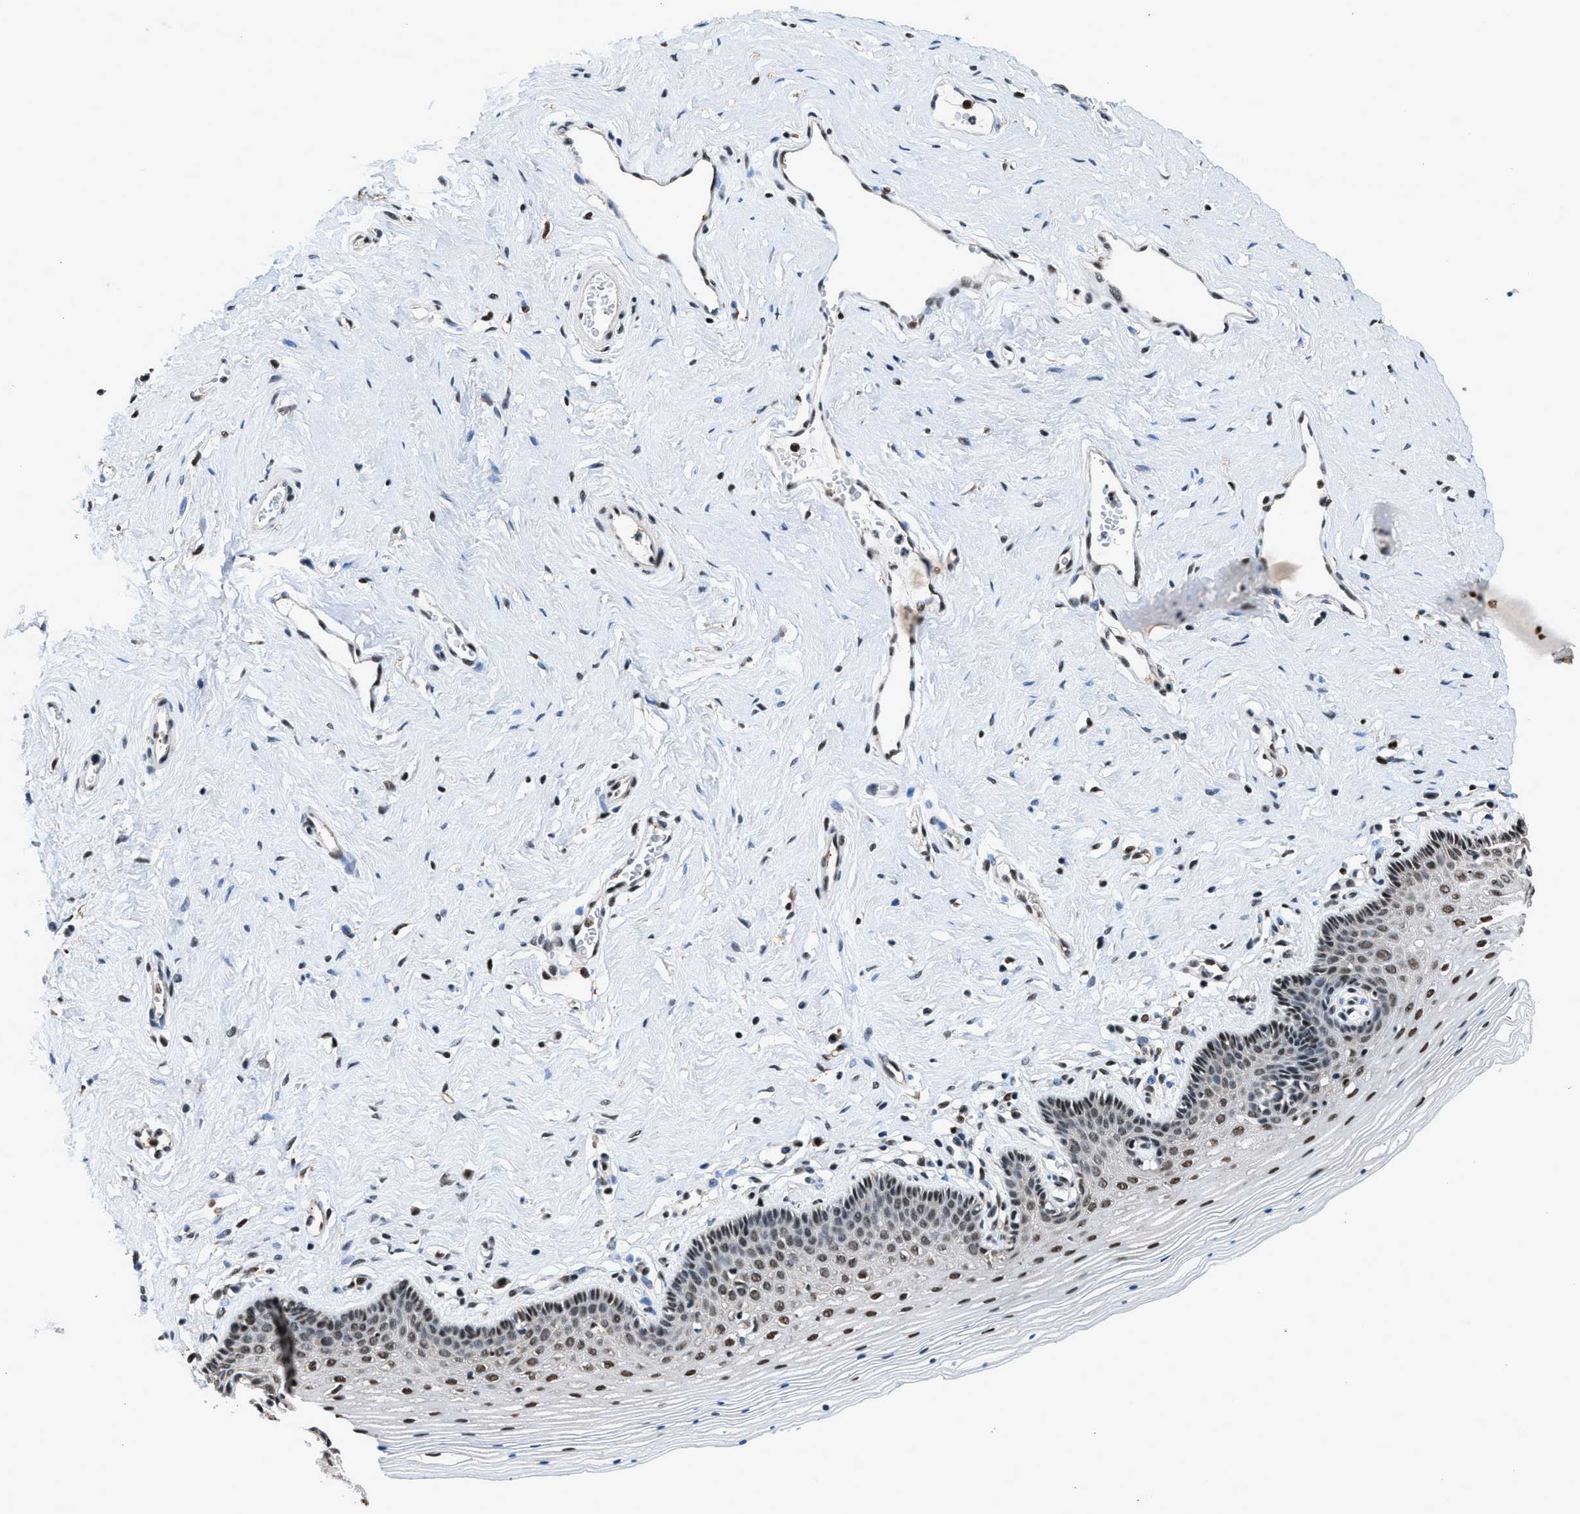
{"staining": {"intensity": "moderate", "quantity": ">75%", "location": "nuclear"}, "tissue": "vagina", "cell_type": "Squamous epithelial cells", "image_type": "normal", "snomed": [{"axis": "morphology", "description": "Normal tissue, NOS"}, {"axis": "topography", "description": "Vagina"}], "caption": "Immunohistochemistry staining of benign vagina, which displays medium levels of moderate nuclear staining in about >75% of squamous epithelial cells indicating moderate nuclear protein staining. The staining was performed using DAB (brown) for protein detection and nuclei were counterstained in hematoxylin (blue).", "gene": "HNRNPF", "patient": {"sex": "female", "age": 32}}